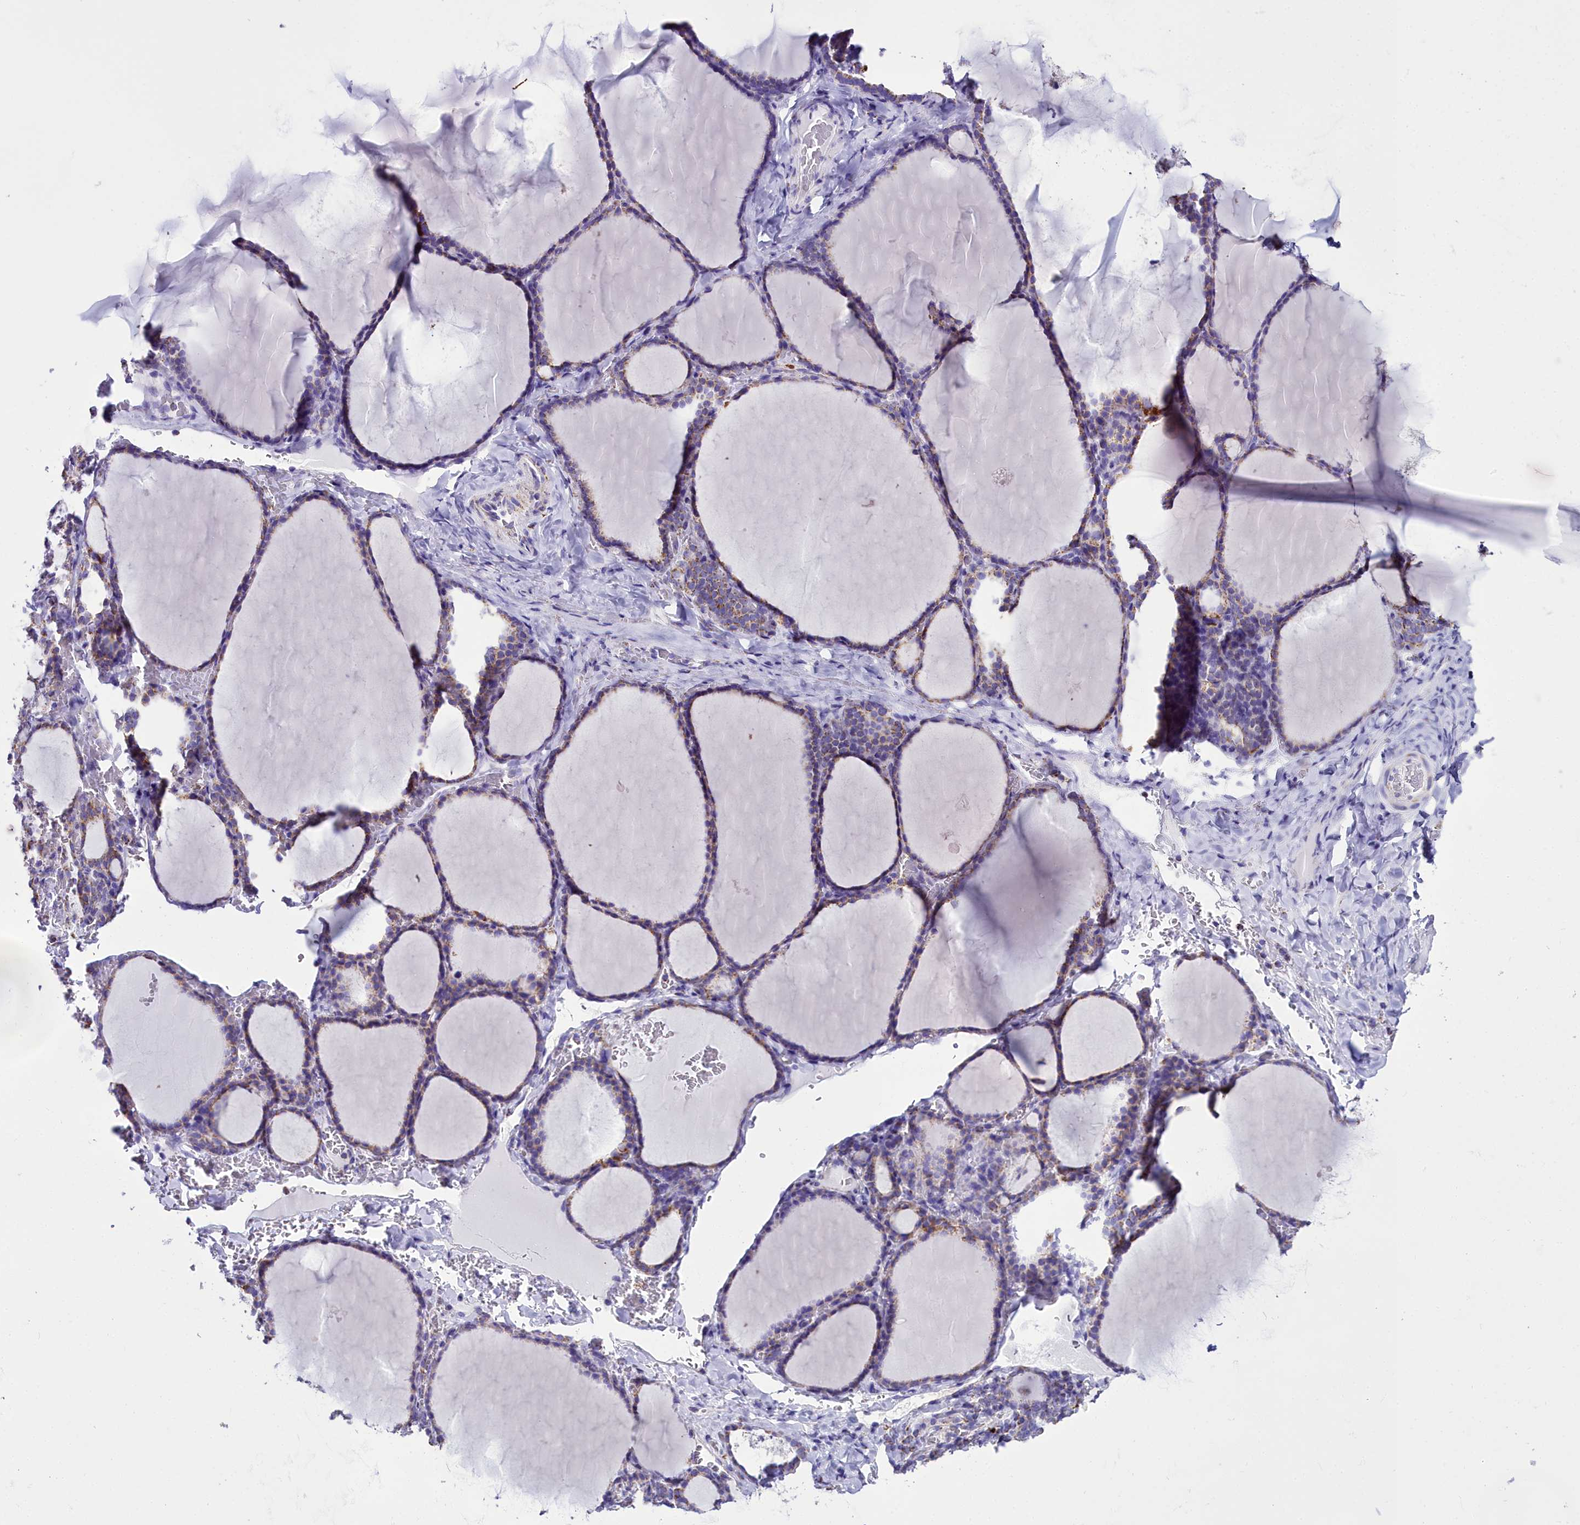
{"staining": {"intensity": "moderate", "quantity": "25%-75%", "location": "cytoplasmic/membranous"}, "tissue": "thyroid gland", "cell_type": "Glandular cells", "image_type": "normal", "snomed": [{"axis": "morphology", "description": "Normal tissue, NOS"}, {"axis": "topography", "description": "Thyroid gland"}], "caption": "Brown immunohistochemical staining in unremarkable thyroid gland reveals moderate cytoplasmic/membranous expression in approximately 25%-75% of glandular cells. The staining was performed using DAB (3,3'-diaminobenzidine), with brown indicating positive protein expression. Nuclei are stained blue with hematoxylin.", "gene": "WDFY3", "patient": {"sex": "female", "age": 39}}